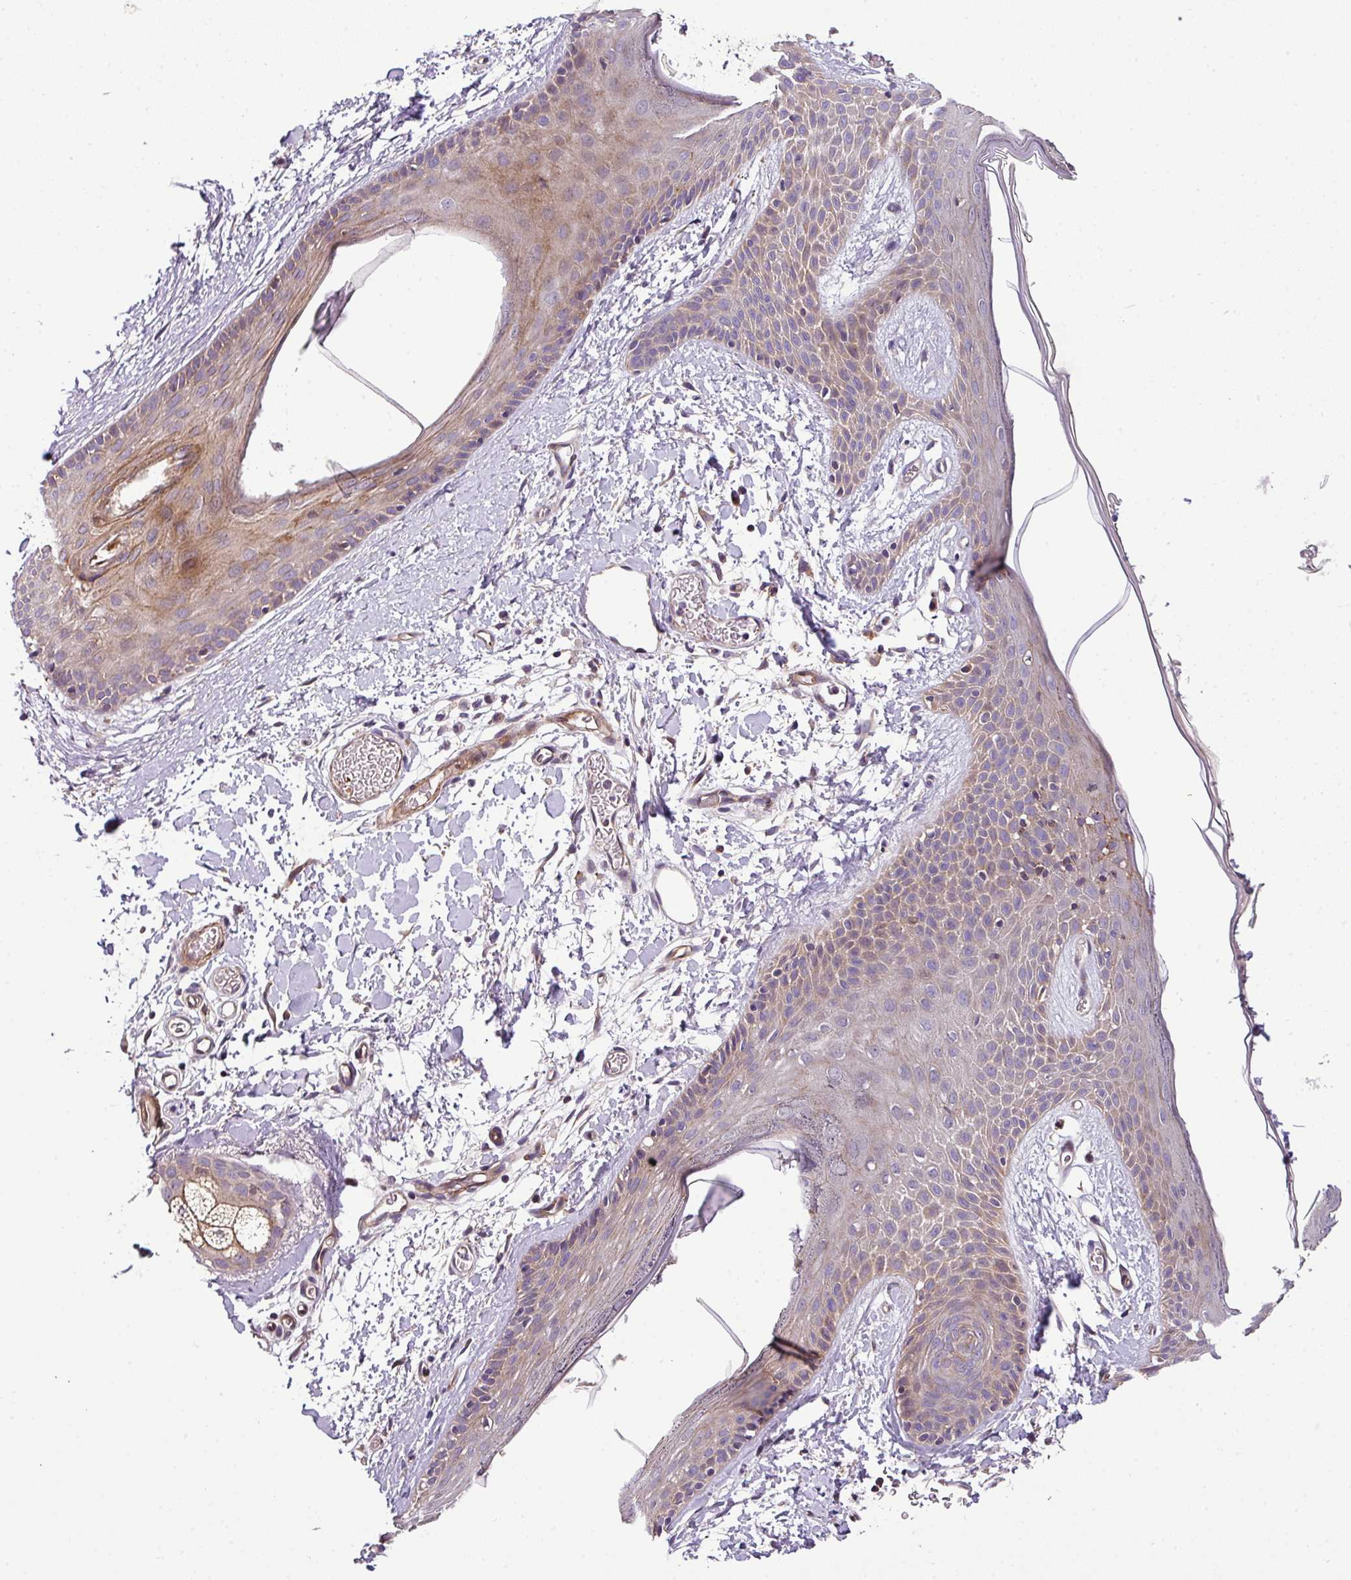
{"staining": {"intensity": "moderate", "quantity": "25%-75%", "location": "cytoplasmic/membranous"}, "tissue": "skin", "cell_type": "Fibroblasts", "image_type": "normal", "snomed": [{"axis": "morphology", "description": "Normal tissue, NOS"}, {"axis": "topography", "description": "Skin"}], "caption": "Immunohistochemistry (IHC) (DAB) staining of normal human skin exhibits moderate cytoplasmic/membranous protein expression in approximately 25%-75% of fibroblasts. Using DAB (3,3'-diaminobenzidine) (brown) and hematoxylin (blue) stains, captured at high magnification using brightfield microscopy.", "gene": "CASS4", "patient": {"sex": "male", "age": 79}}